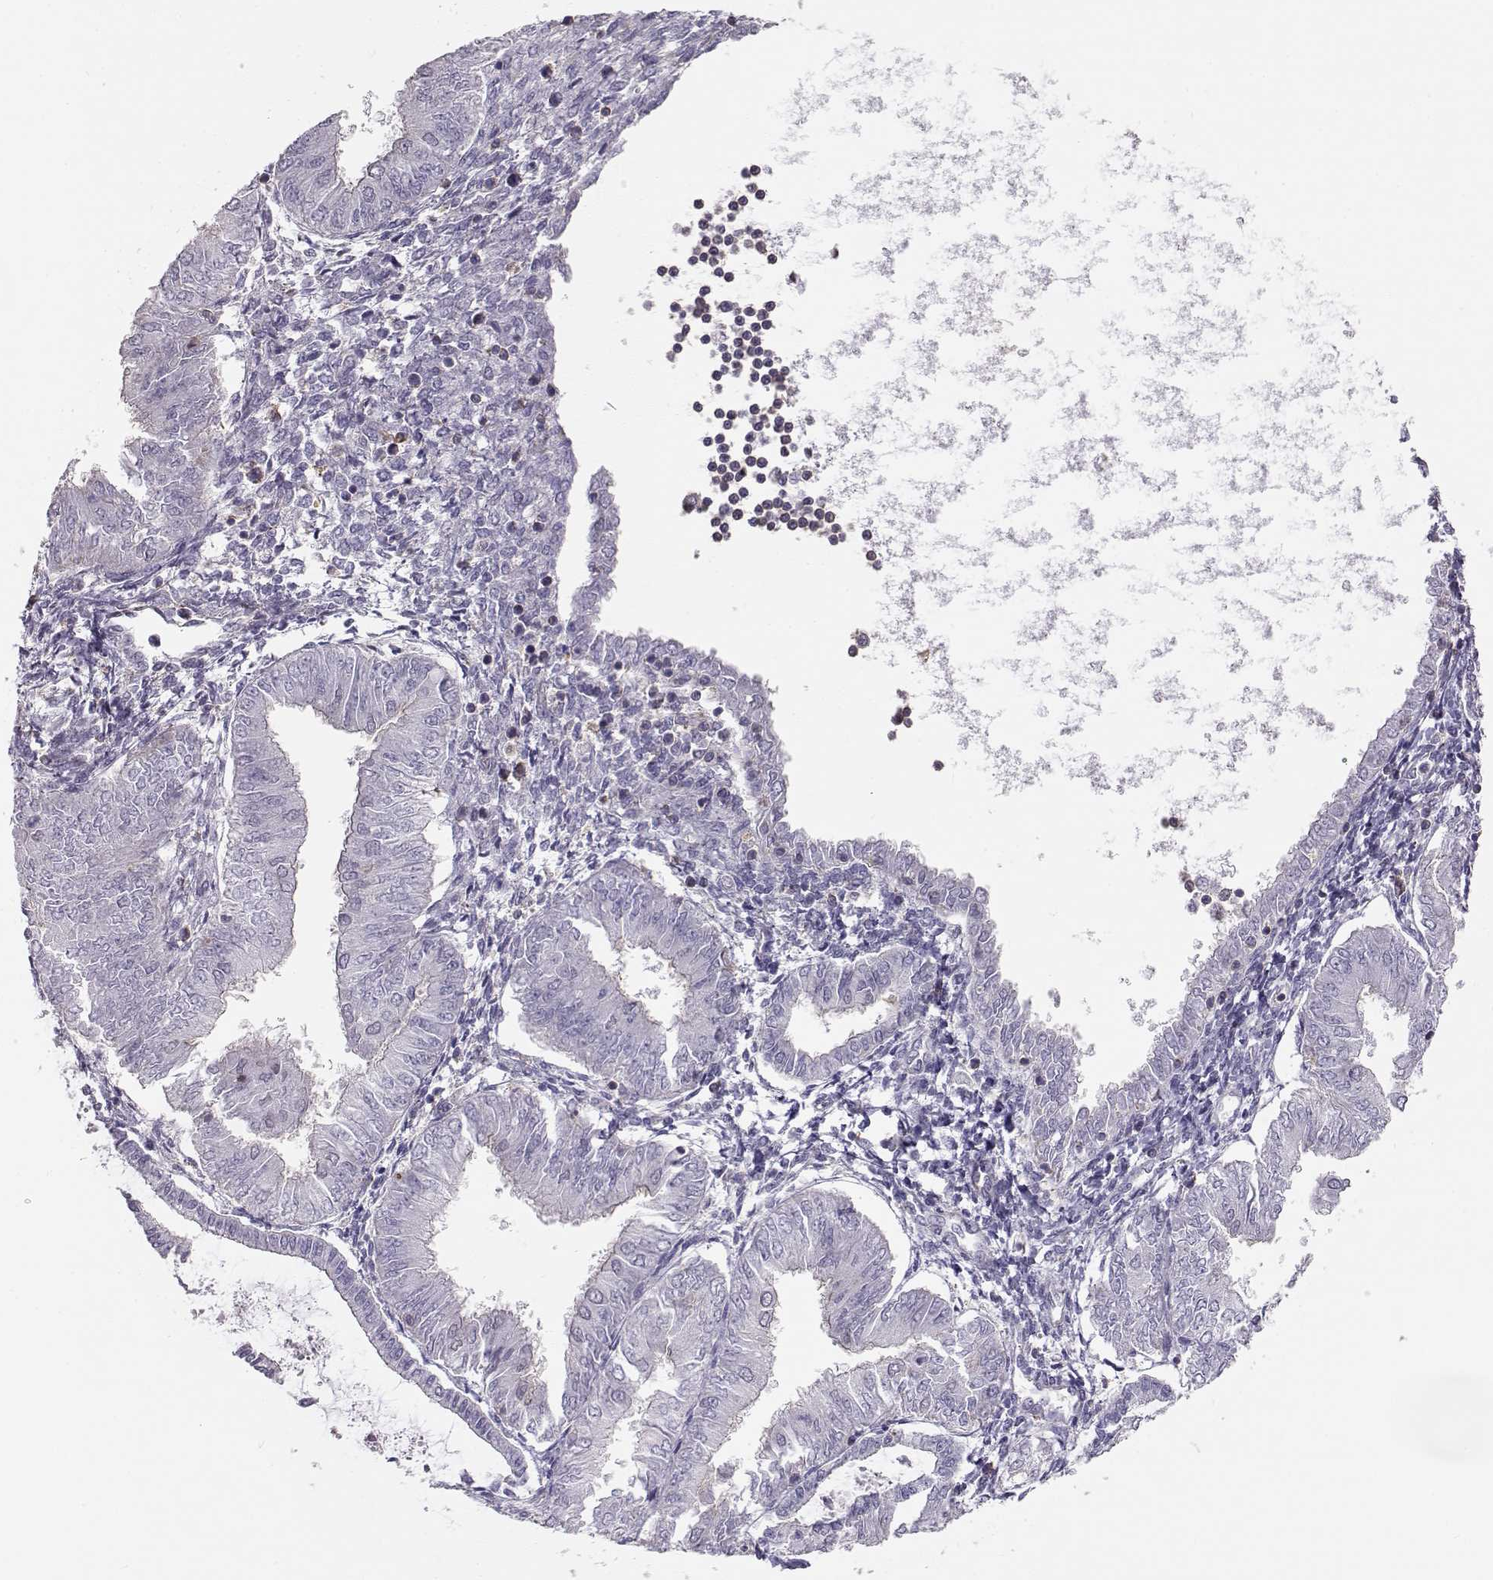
{"staining": {"intensity": "negative", "quantity": "none", "location": "none"}, "tissue": "endometrial cancer", "cell_type": "Tumor cells", "image_type": "cancer", "snomed": [{"axis": "morphology", "description": "Adenocarcinoma, NOS"}, {"axis": "topography", "description": "Endometrium"}], "caption": "The histopathology image displays no significant expression in tumor cells of adenocarcinoma (endometrial).", "gene": "DAPL1", "patient": {"sex": "female", "age": 53}}